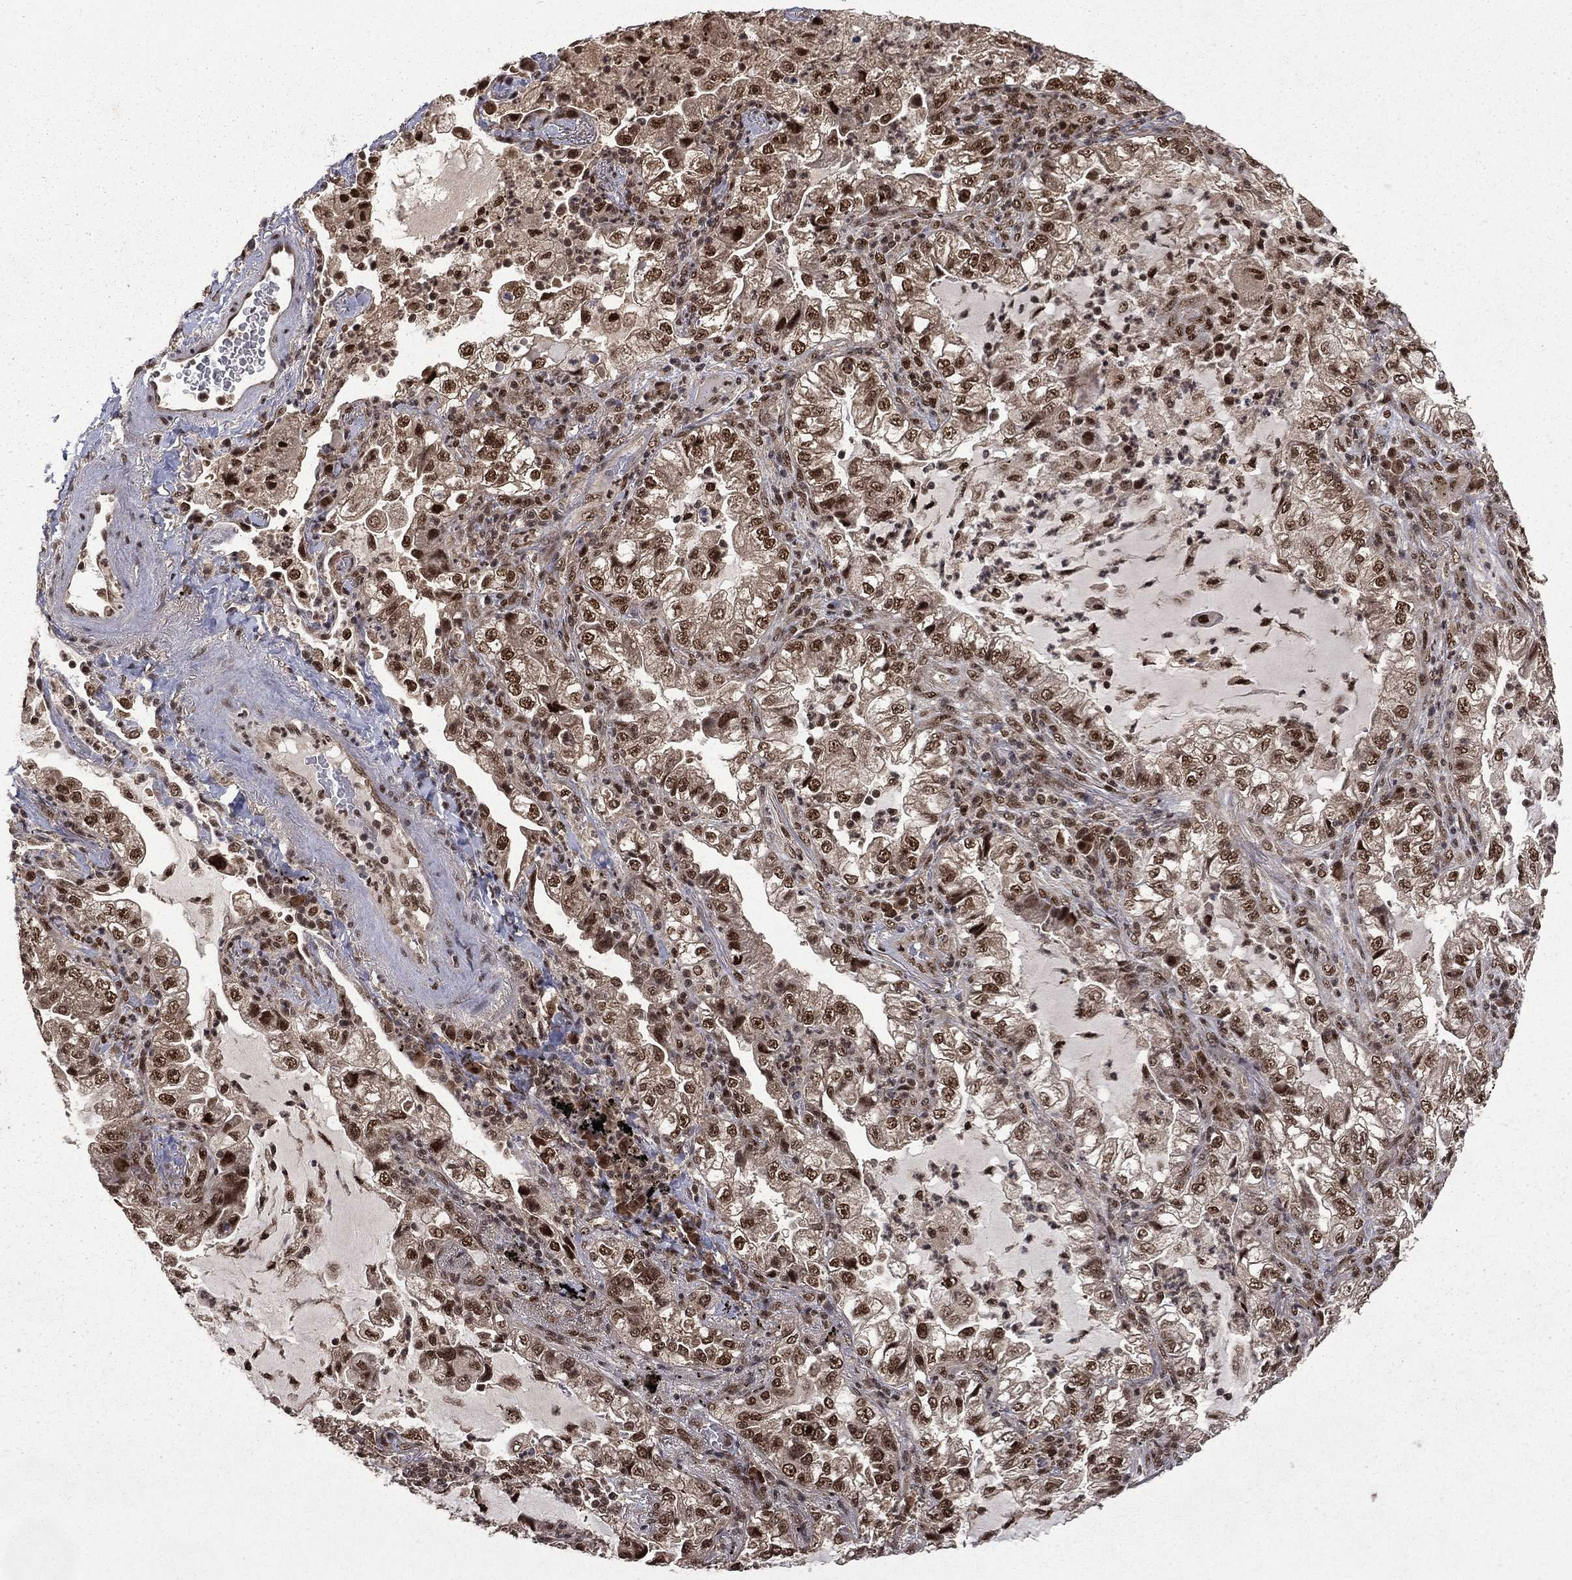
{"staining": {"intensity": "moderate", "quantity": ">75%", "location": "nuclear"}, "tissue": "lung cancer", "cell_type": "Tumor cells", "image_type": "cancer", "snomed": [{"axis": "morphology", "description": "Adenocarcinoma, NOS"}, {"axis": "topography", "description": "Lung"}], "caption": "Moderate nuclear protein staining is present in about >75% of tumor cells in lung cancer.", "gene": "JMJD6", "patient": {"sex": "female", "age": 73}}